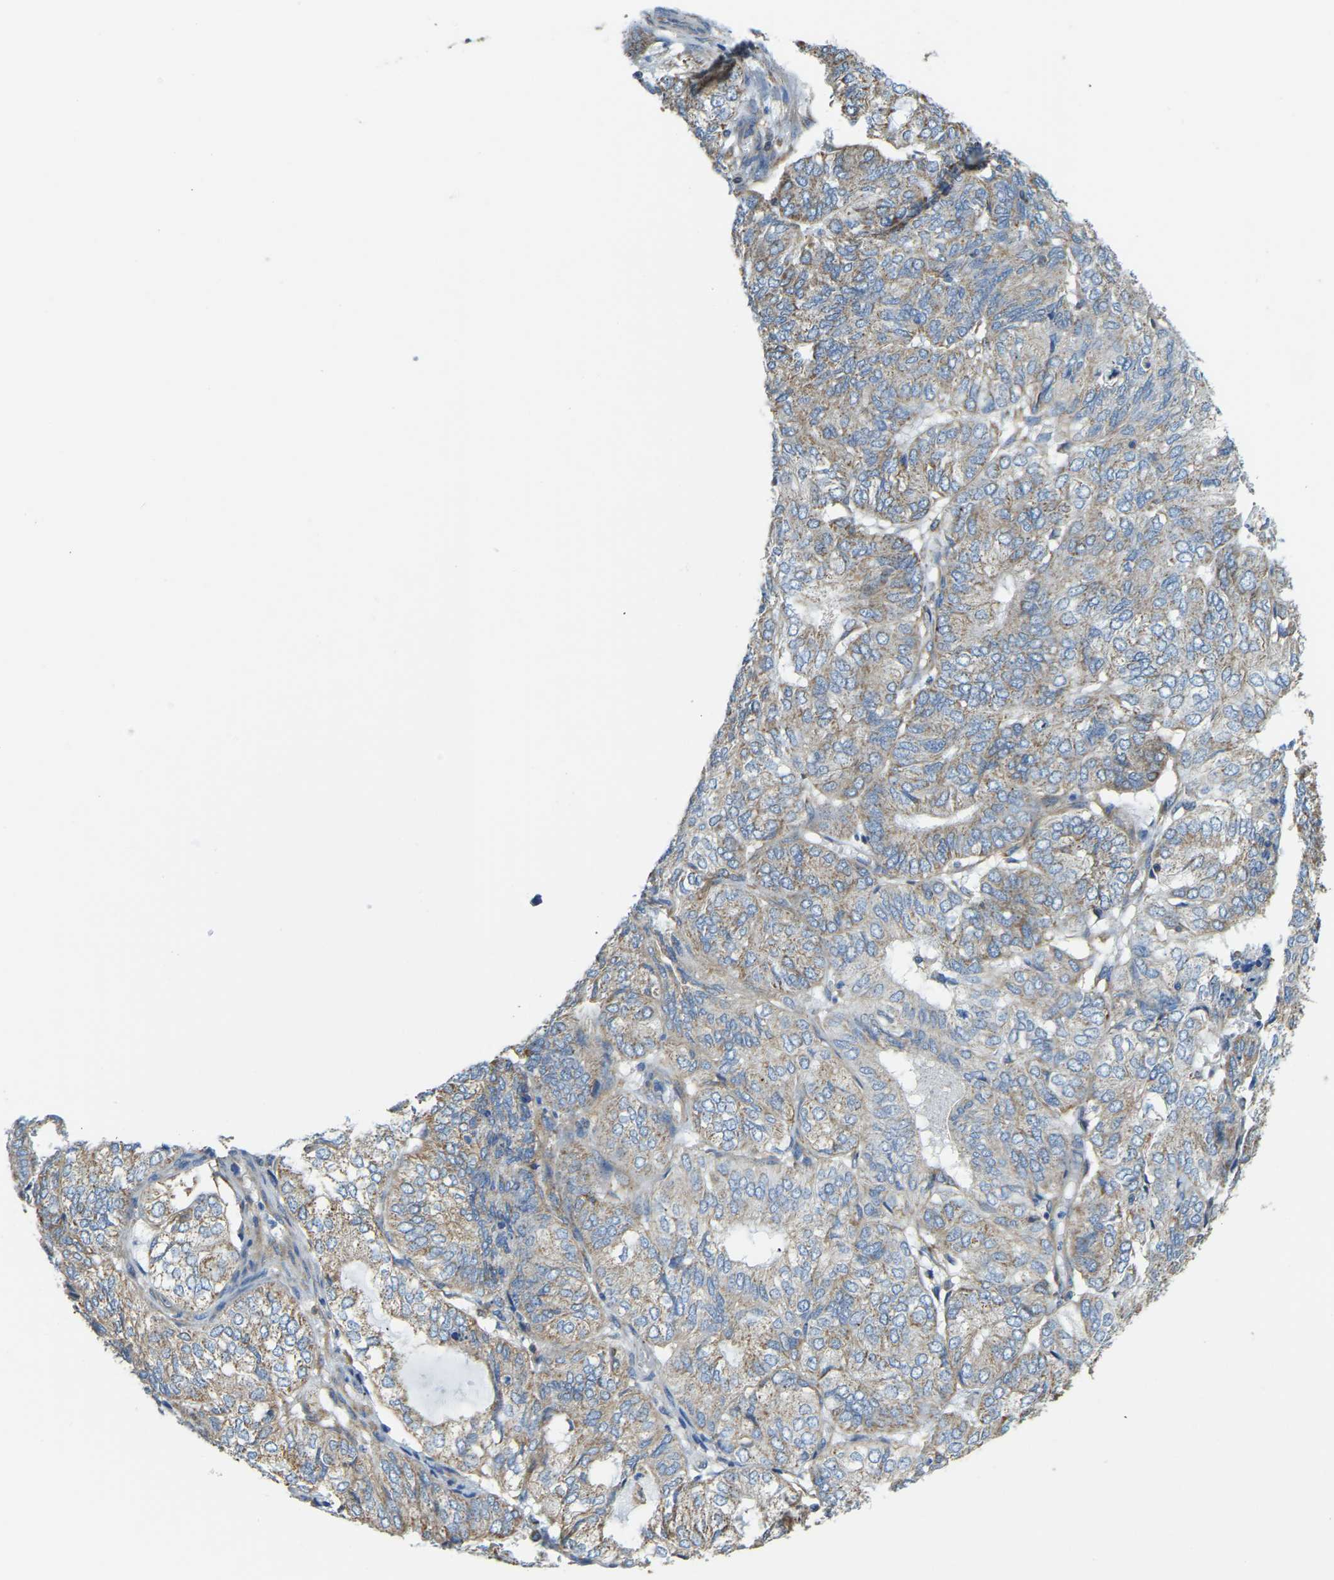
{"staining": {"intensity": "moderate", "quantity": ">75%", "location": "cytoplasmic/membranous"}, "tissue": "endometrial cancer", "cell_type": "Tumor cells", "image_type": "cancer", "snomed": [{"axis": "morphology", "description": "Adenocarcinoma, NOS"}, {"axis": "topography", "description": "Uterus"}], "caption": "Endometrial adenocarcinoma was stained to show a protein in brown. There is medium levels of moderate cytoplasmic/membranous staining in about >75% of tumor cells.", "gene": "AHNAK", "patient": {"sex": "female", "age": 60}}